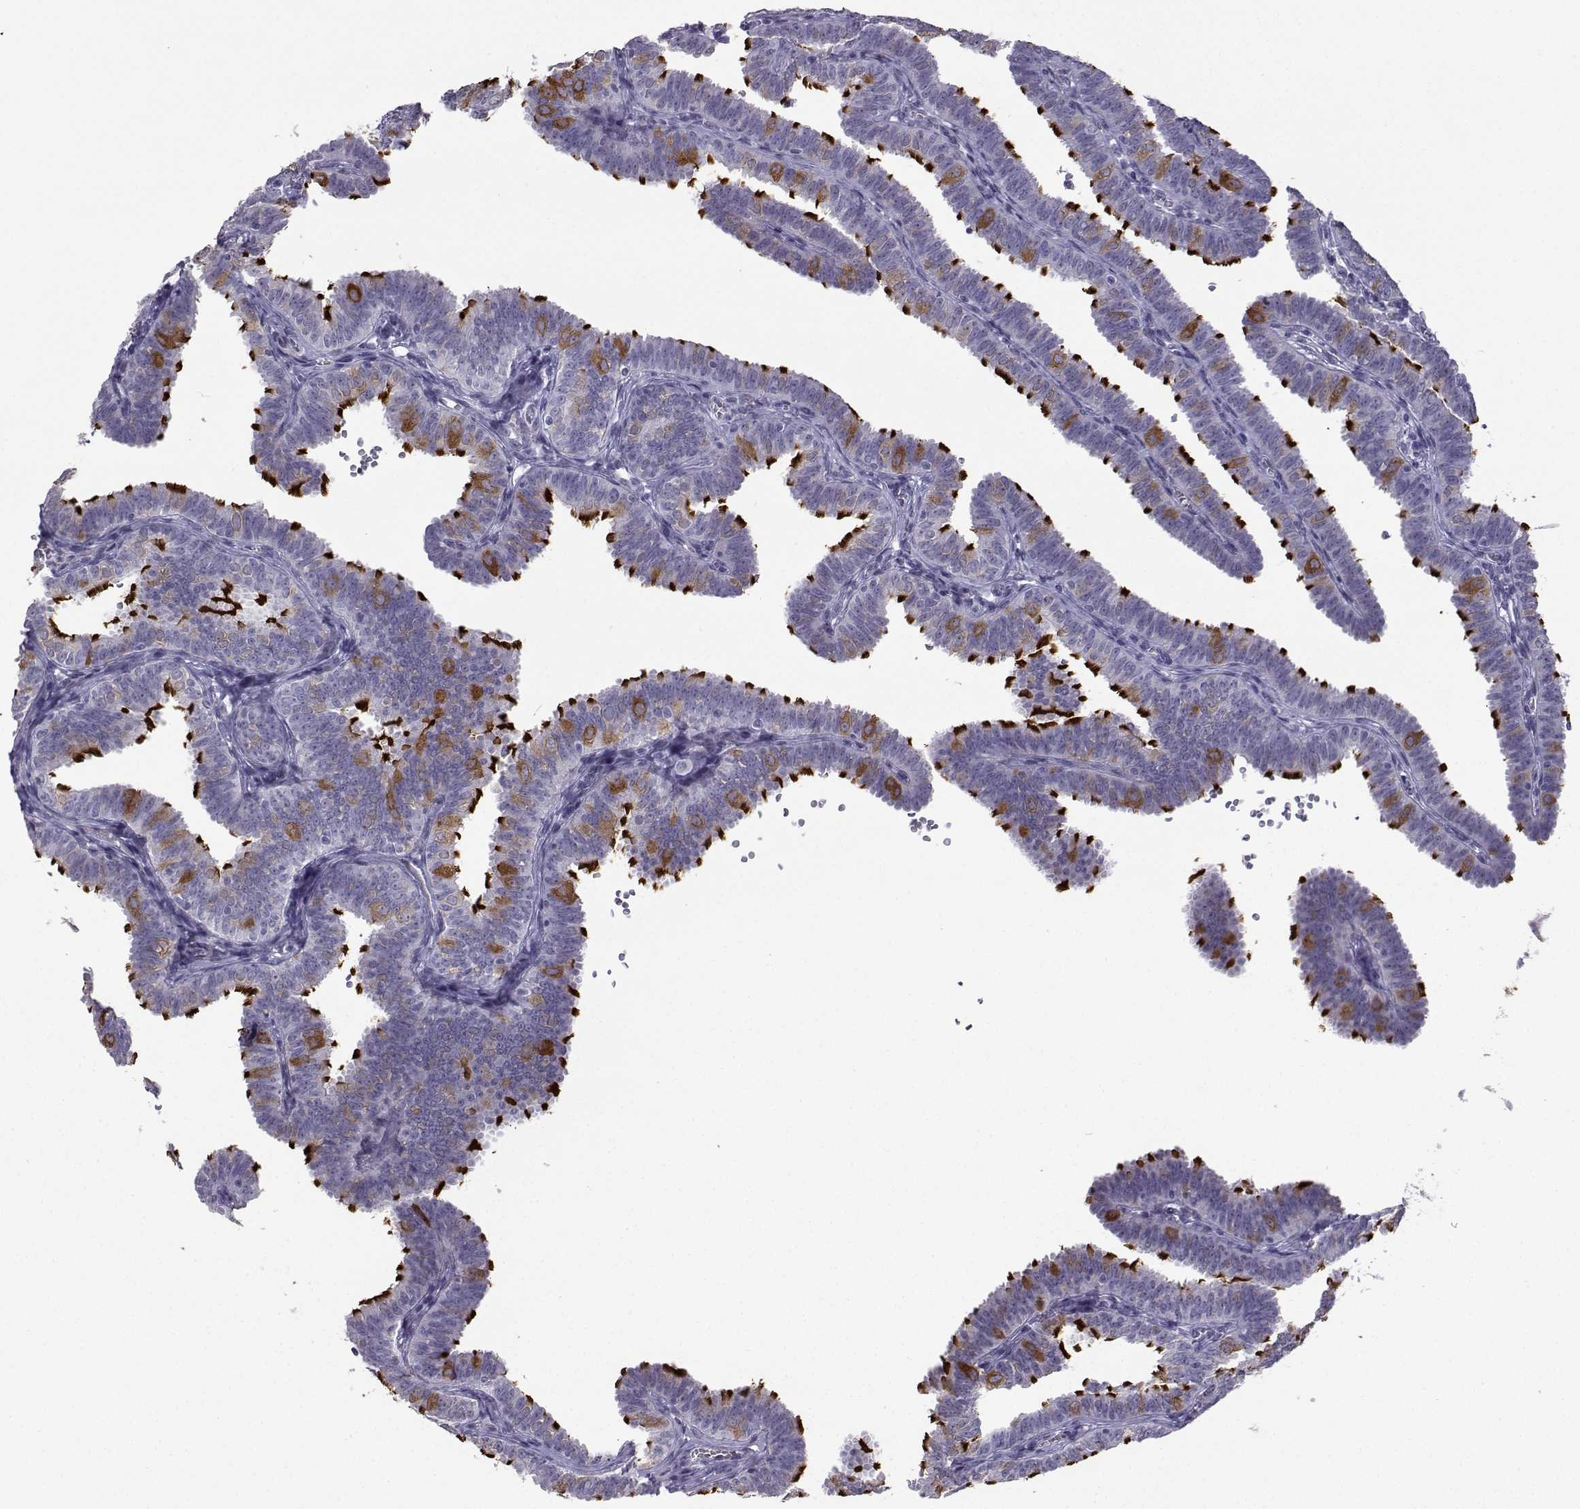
{"staining": {"intensity": "strong", "quantity": "<25%", "location": "cytoplasmic/membranous"}, "tissue": "fallopian tube", "cell_type": "Glandular cells", "image_type": "normal", "snomed": [{"axis": "morphology", "description": "Normal tissue, NOS"}, {"axis": "topography", "description": "Fallopian tube"}], "caption": "Fallopian tube stained for a protein shows strong cytoplasmic/membranous positivity in glandular cells. (Stains: DAB in brown, nuclei in blue, Microscopy: brightfield microscopy at high magnification).", "gene": "CFAP70", "patient": {"sex": "female", "age": 25}}